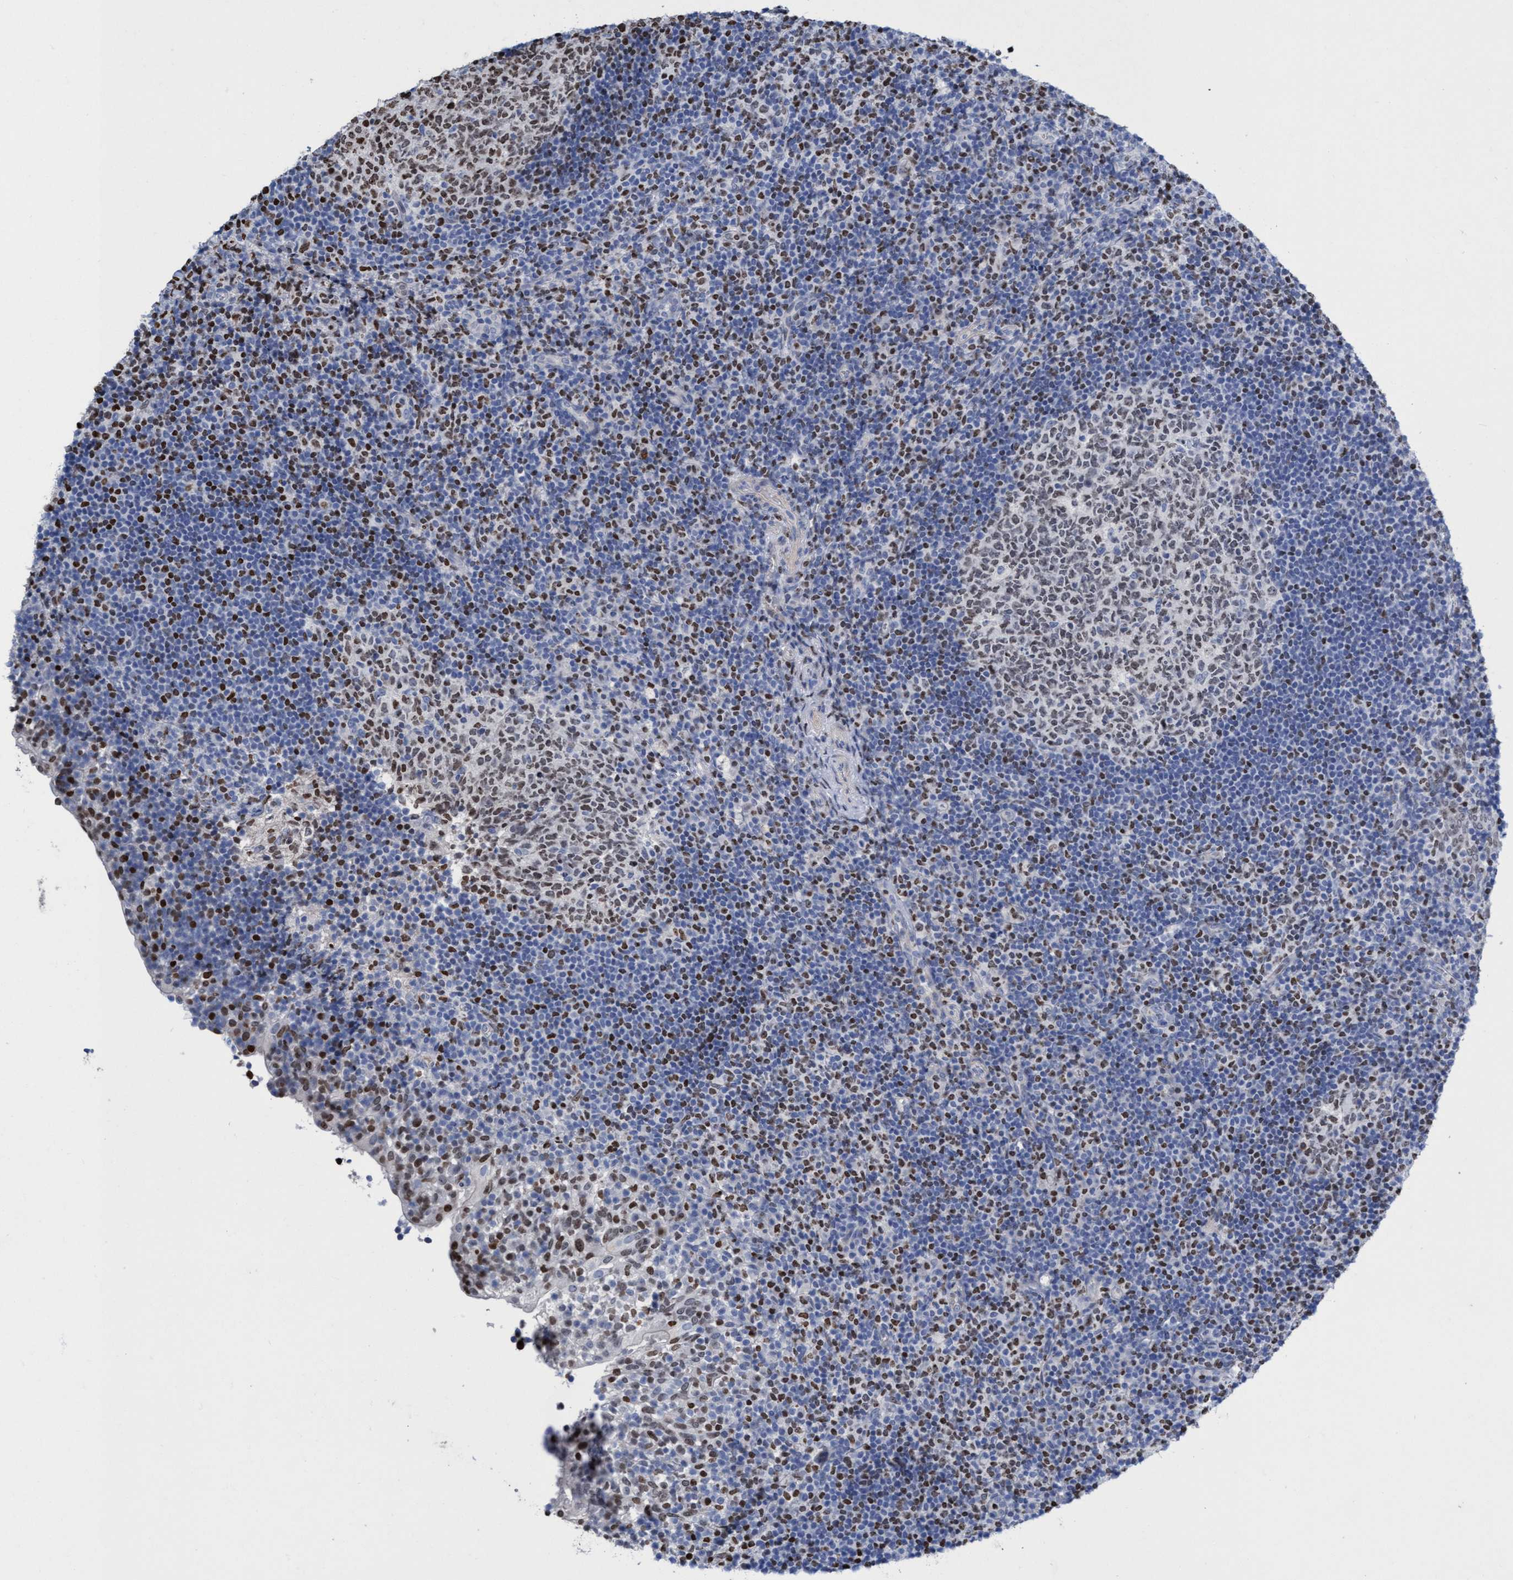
{"staining": {"intensity": "weak", "quantity": ">75%", "location": "nuclear"}, "tissue": "tonsil", "cell_type": "Germinal center cells", "image_type": "normal", "snomed": [{"axis": "morphology", "description": "Normal tissue, NOS"}, {"axis": "topography", "description": "Tonsil"}], "caption": "Protein staining demonstrates weak nuclear staining in about >75% of germinal center cells in normal tonsil. (DAB (3,3'-diaminobenzidine) = brown stain, brightfield microscopy at high magnification).", "gene": "CBX2", "patient": {"sex": "female", "age": 40}}